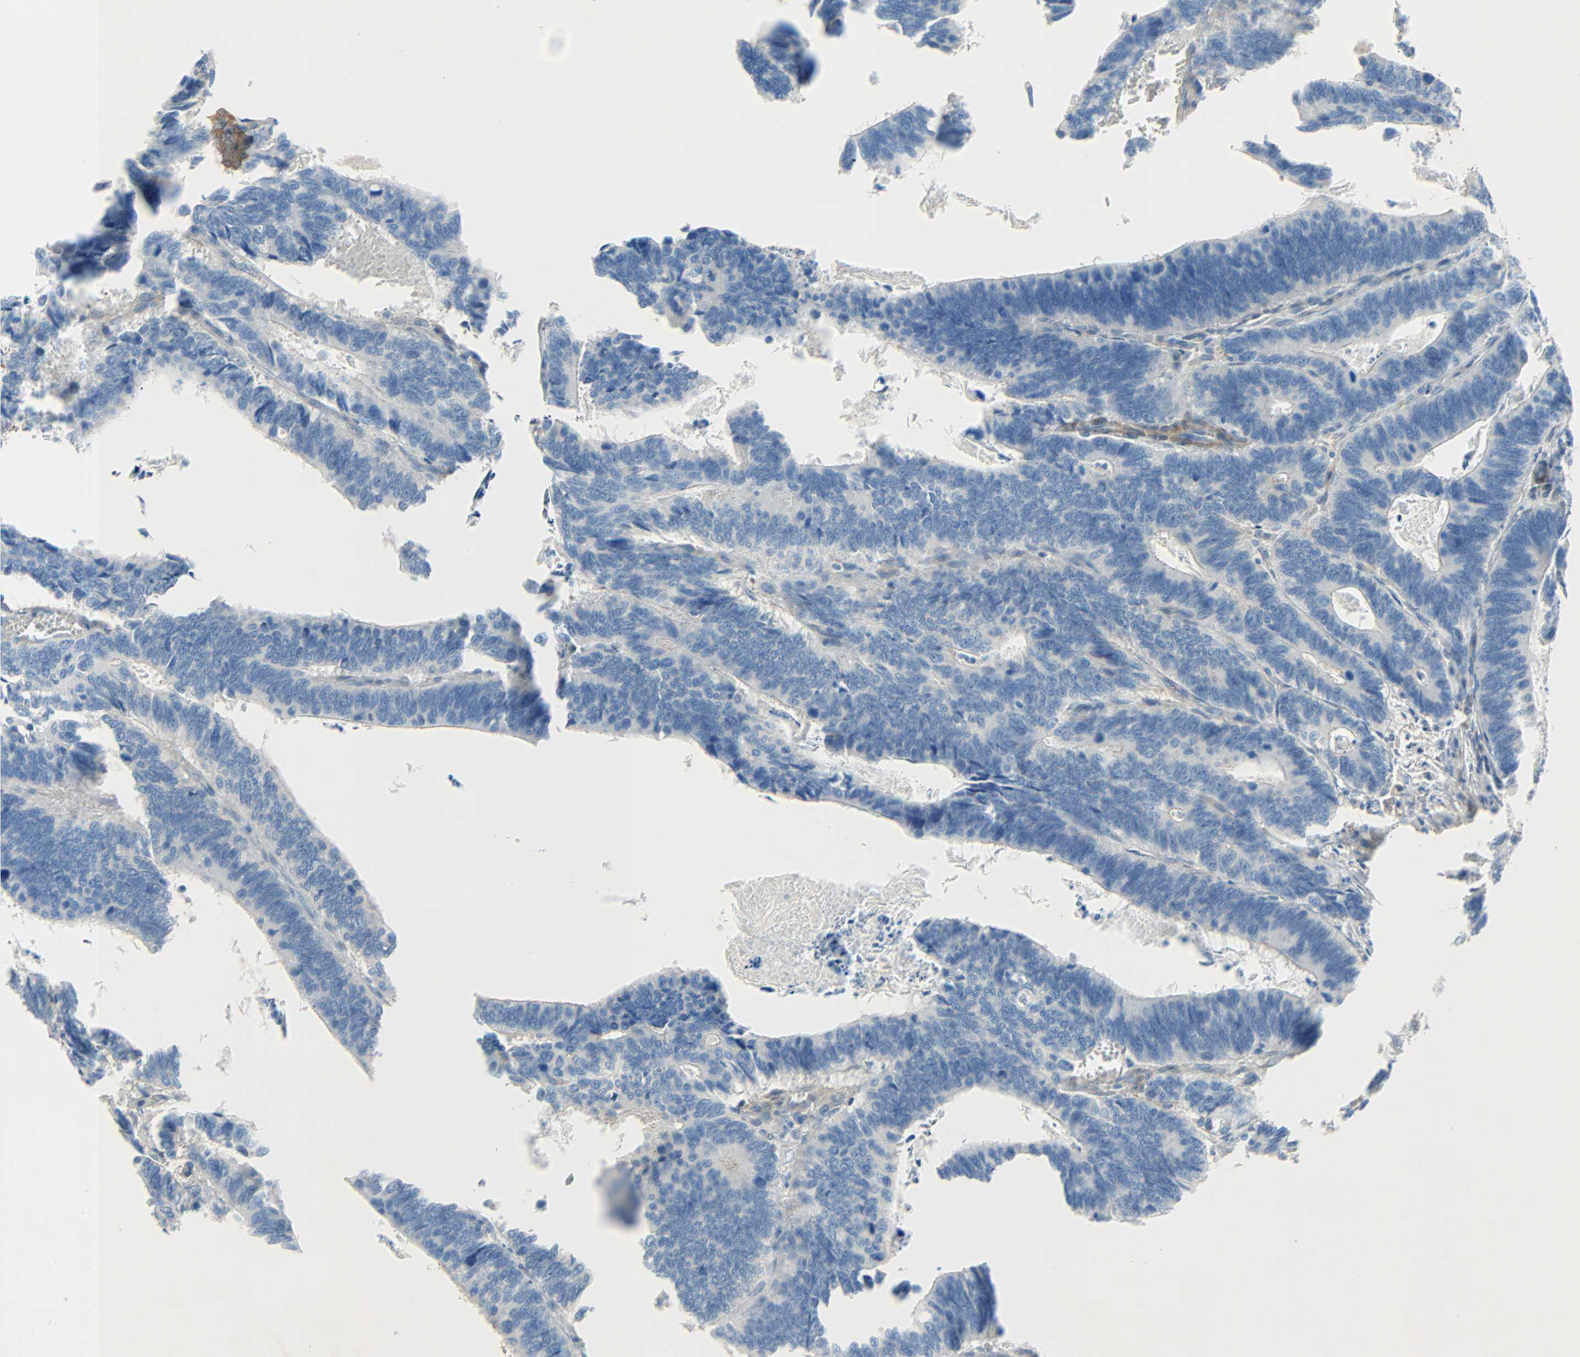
{"staining": {"intensity": "weak", "quantity": "25%-75%", "location": "cytoplasmic/membranous"}, "tissue": "colorectal cancer", "cell_type": "Tumor cells", "image_type": "cancer", "snomed": [{"axis": "morphology", "description": "Adenocarcinoma, NOS"}, {"axis": "topography", "description": "Colon"}], "caption": "Protein expression by immunohistochemistry (IHC) displays weak cytoplasmic/membranous expression in about 25%-75% of tumor cells in adenocarcinoma (colorectal).", "gene": "TNFRSF12A", "patient": {"sex": "male", "age": 72}}